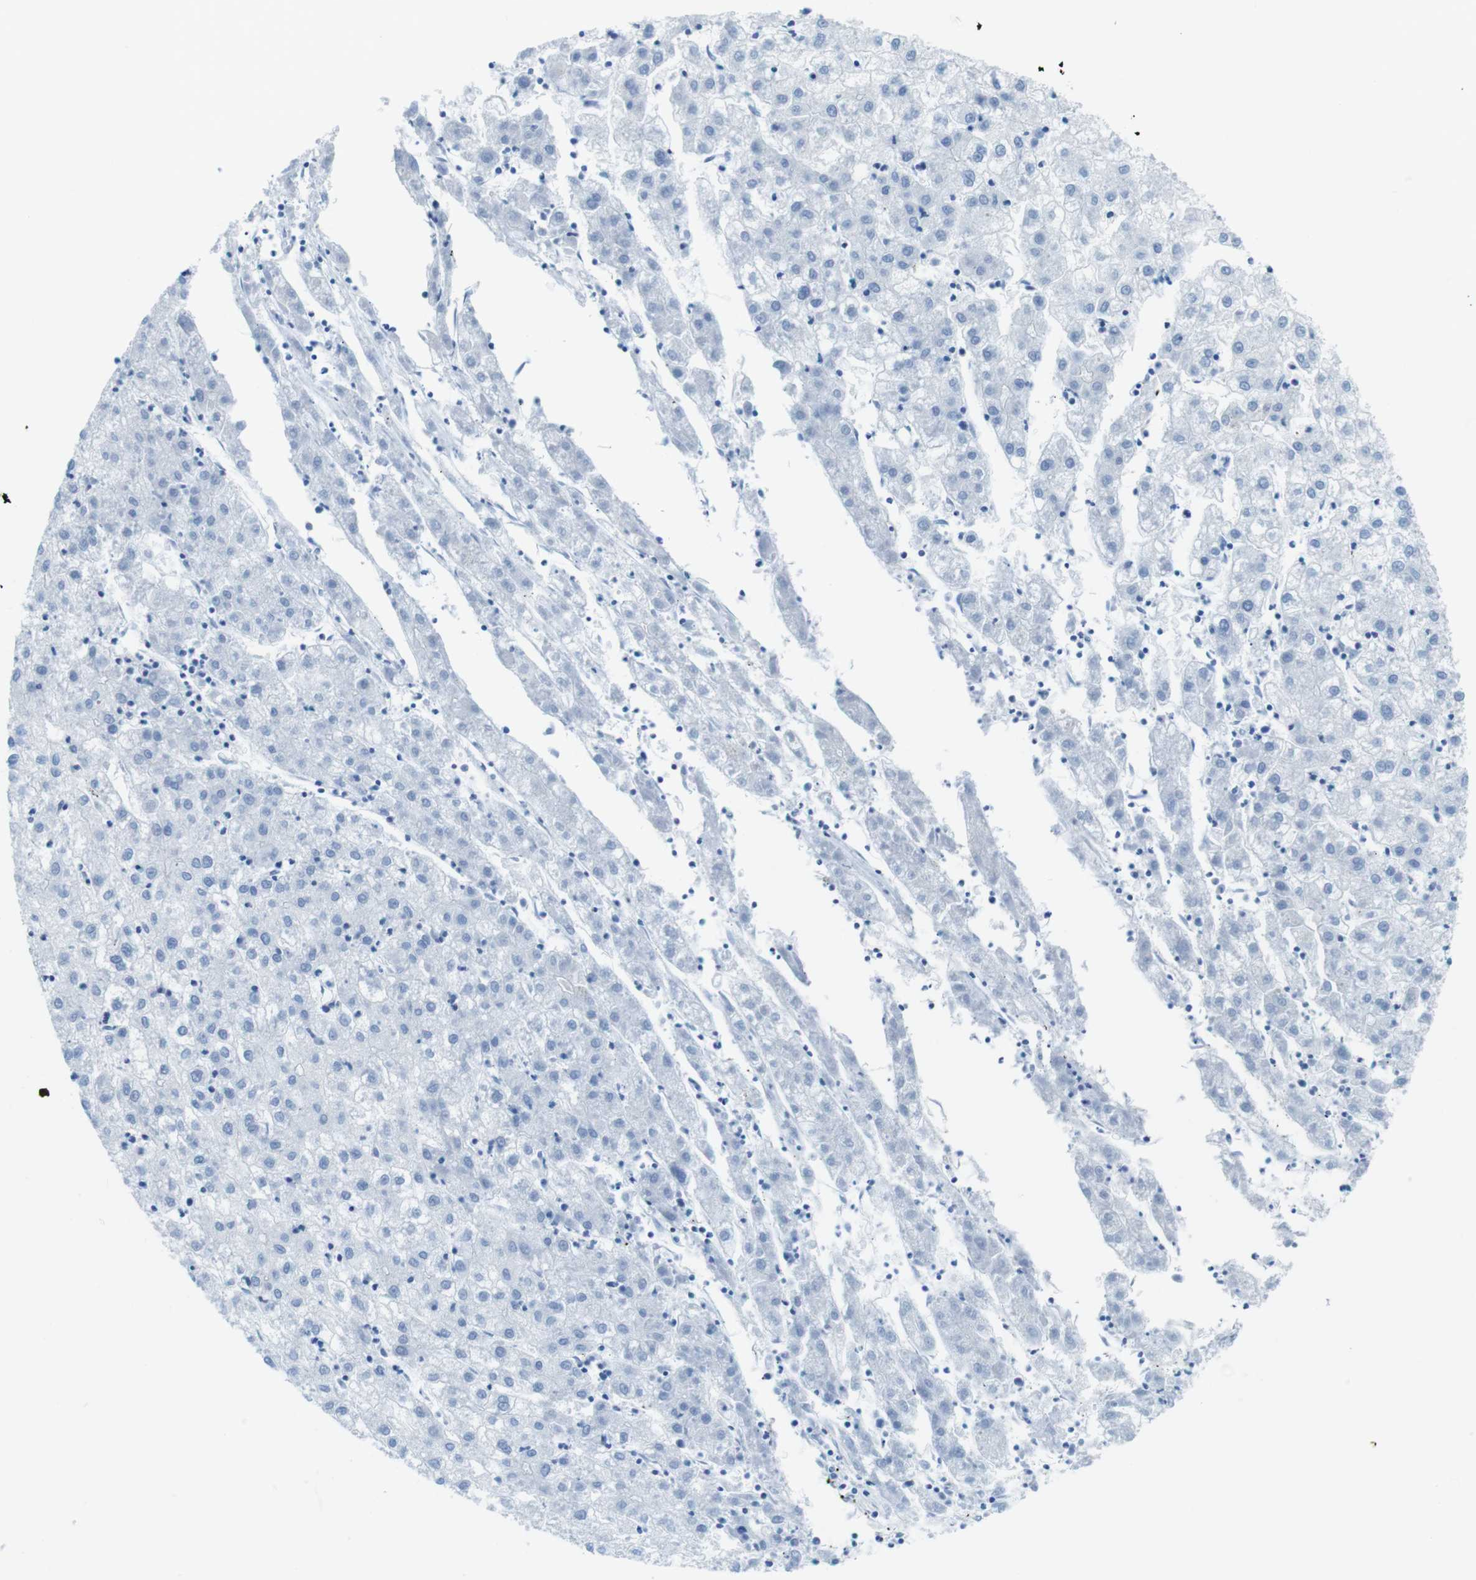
{"staining": {"intensity": "negative", "quantity": "none", "location": "none"}, "tissue": "liver cancer", "cell_type": "Tumor cells", "image_type": "cancer", "snomed": [{"axis": "morphology", "description": "Carcinoma, Hepatocellular, NOS"}, {"axis": "topography", "description": "Liver"}], "caption": "Immunohistochemical staining of liver cancer exhibits no significant positivity in tumor cells.", "gene": "GAP43", "patient": {"sex": "male", "age": 72}}